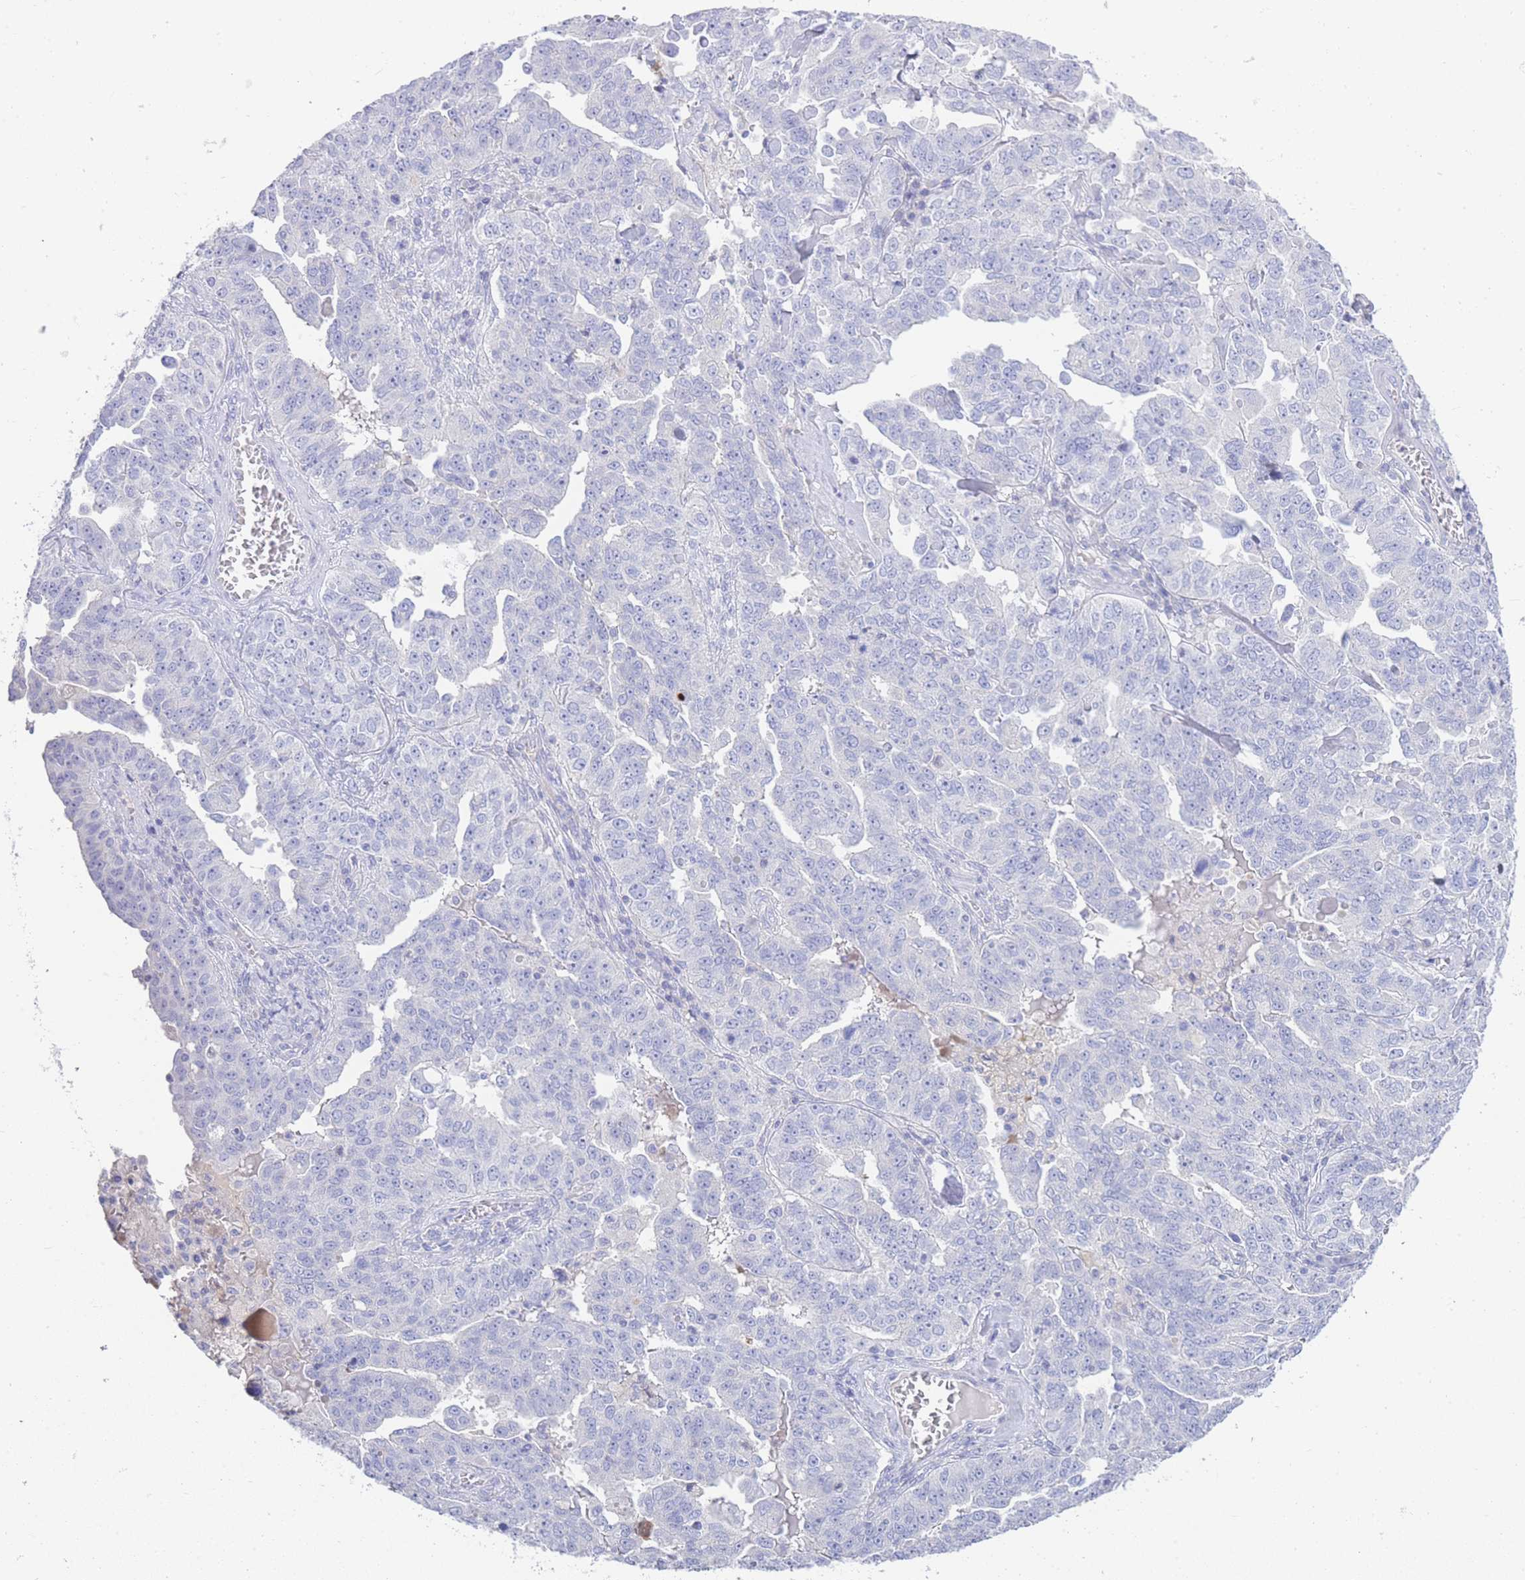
{"staining": {"intensity": "negative", "quantity": "none", "location": "none"}, "tissue": "ovarian cancer", "cell_type": "Tumor cells", "image_type": "cancer", "snomed": [{"axis": "morphology", "description": "Carcinoma, endometroid"}, {"axis": "topography", "description": "Ovary"}], "caption": "DAB immunohistochemical staining of endometroid carcinoma (ovarian) demonstrates no significant staining in tumor cells.", "gene": "LRRC37A", "patient": {"sex": "female", "age": 62}}